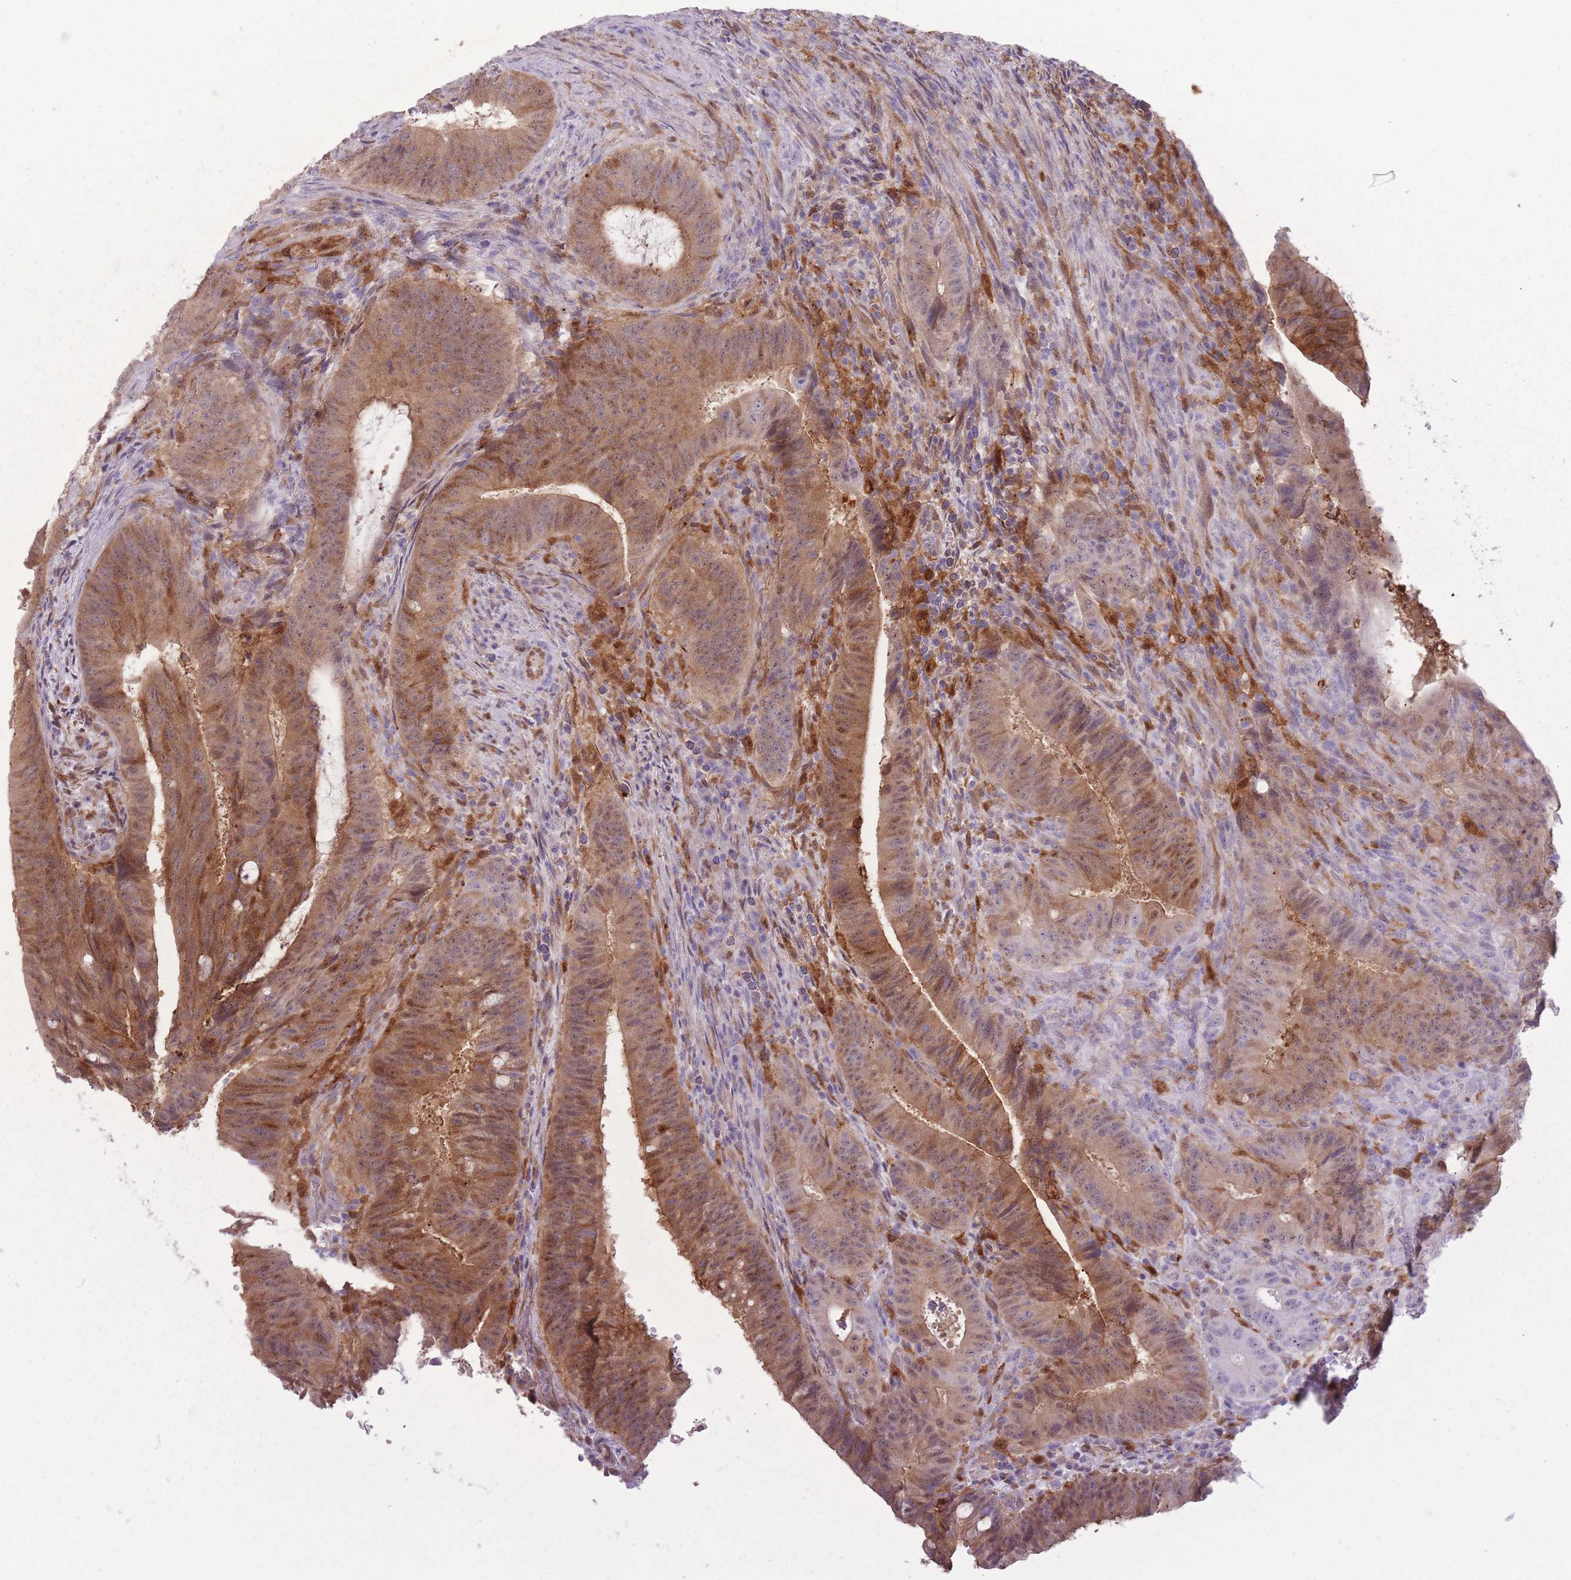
{"staining": {"intensity": "moderate", "quantity": ">75%", "location": "cytoplasmic/membranous,nuclear"}, "tissue": "colorectal cancer", "cell_type": "Tumor cells", "image_type": "cancer", "snomed": [{"axis": "morphology", "description": "Adenocarcinoma, NOS"}, {"axis": "topography", "description": "Colon"}], "caption": "Adenocarcinoma (colorectal) stained for a protein (brown) exhibits moderate cytoplasmic/membranous and nuclear positive staining in approximately >75% of tumor cells.", "gene": "LGALS9", "patient": {"sex": "female", "age": 43}}